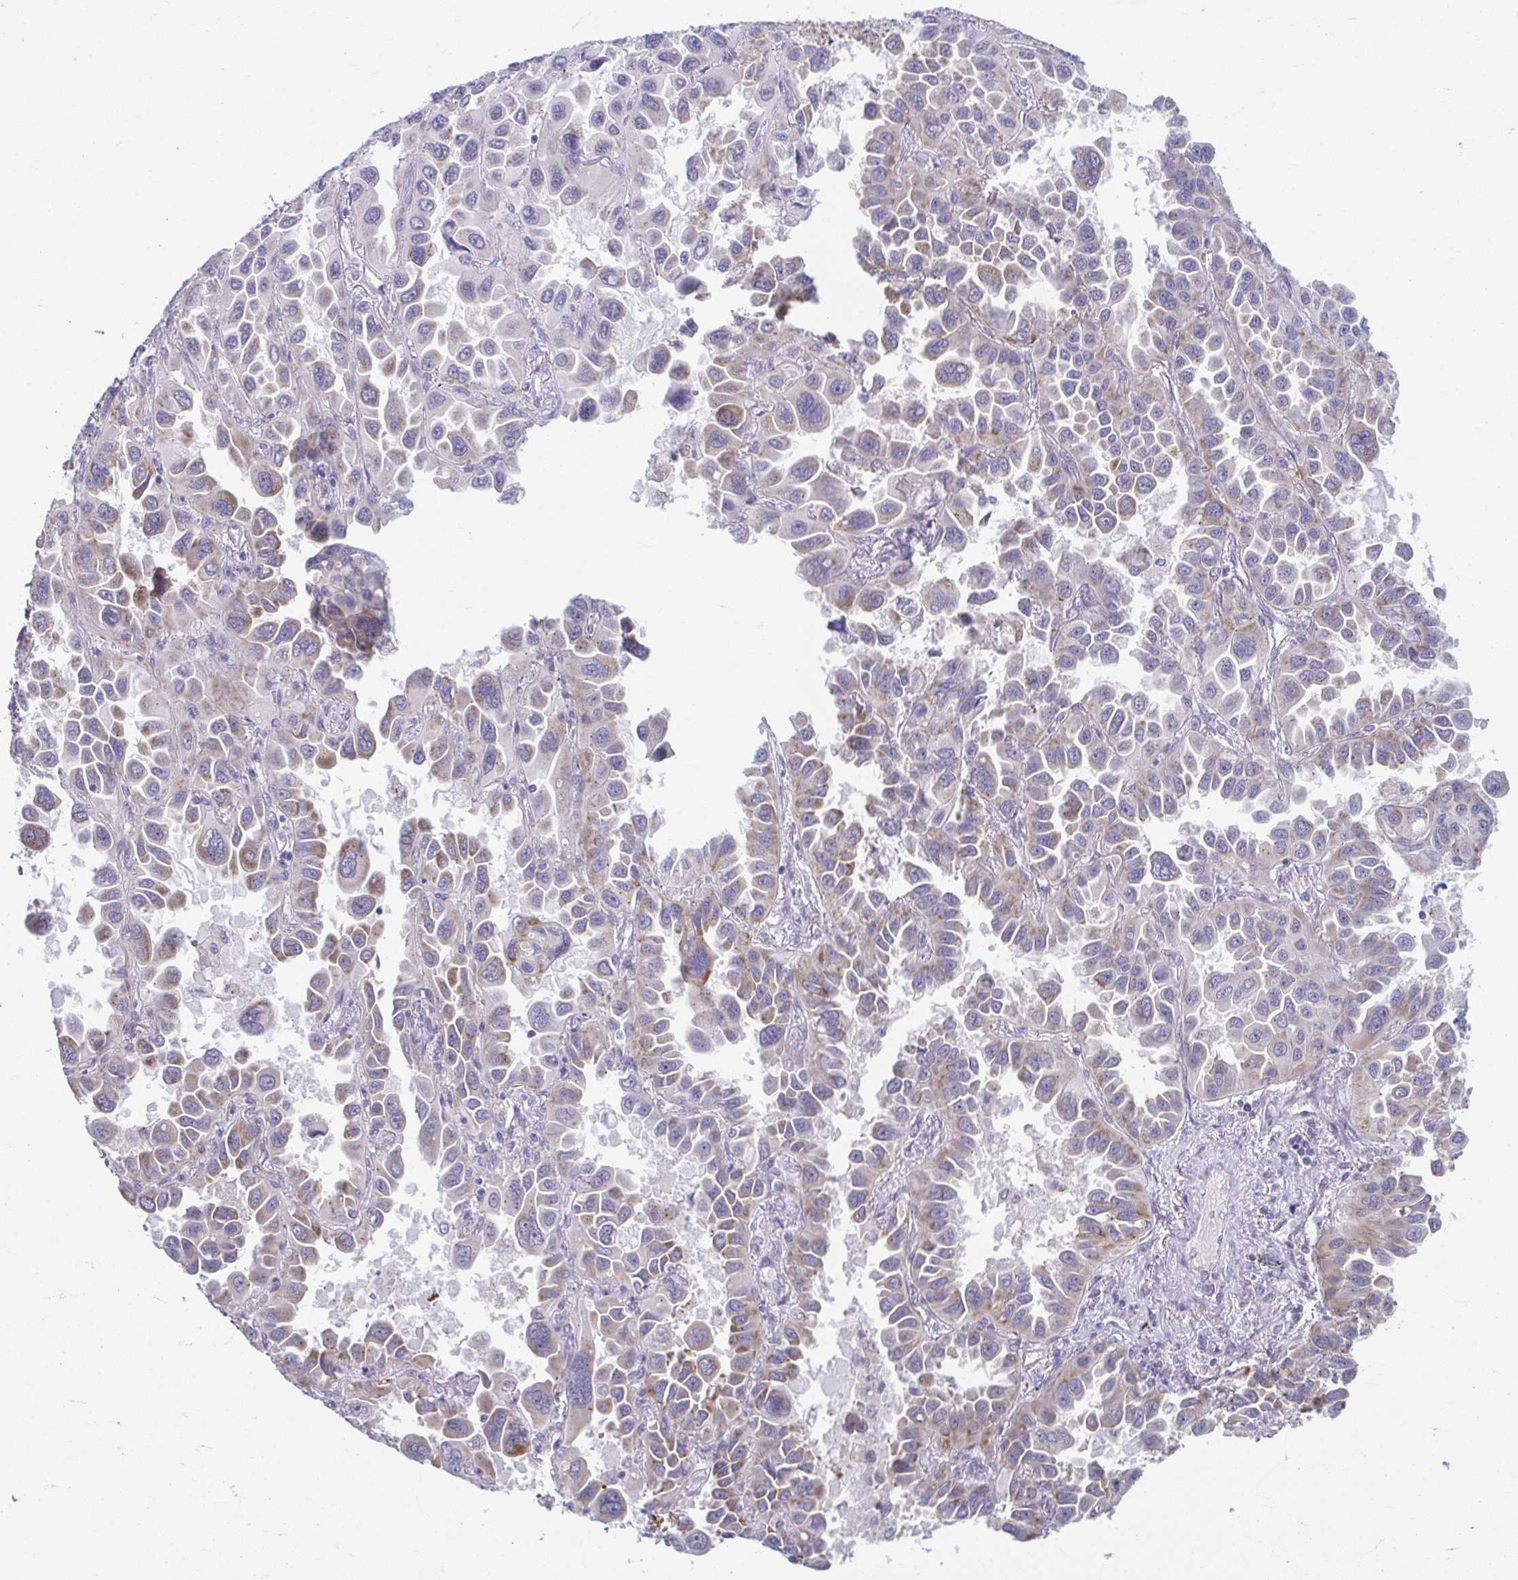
{"staining": {"intensity": "weak", "quantity": "<25%", "location": "cytoplasmic/membranous"}, "tissue": "lung cancer", "cell_type": "Tumor cells", "image_type": "cancer", "snomed": [{"axis": "morphology", "description": "Adenocarcinoma, NOS"}, {"axis": "topography", "description": "Lung"}], "caption": "Immunohistochemistry (IHC) image of lung cancer (adenocarcinoma) stained for a protein (brown), which reveals no staining in tumor cells.", "gene": "TMEM108", "patient": {"sex": "male", "age": 64}}